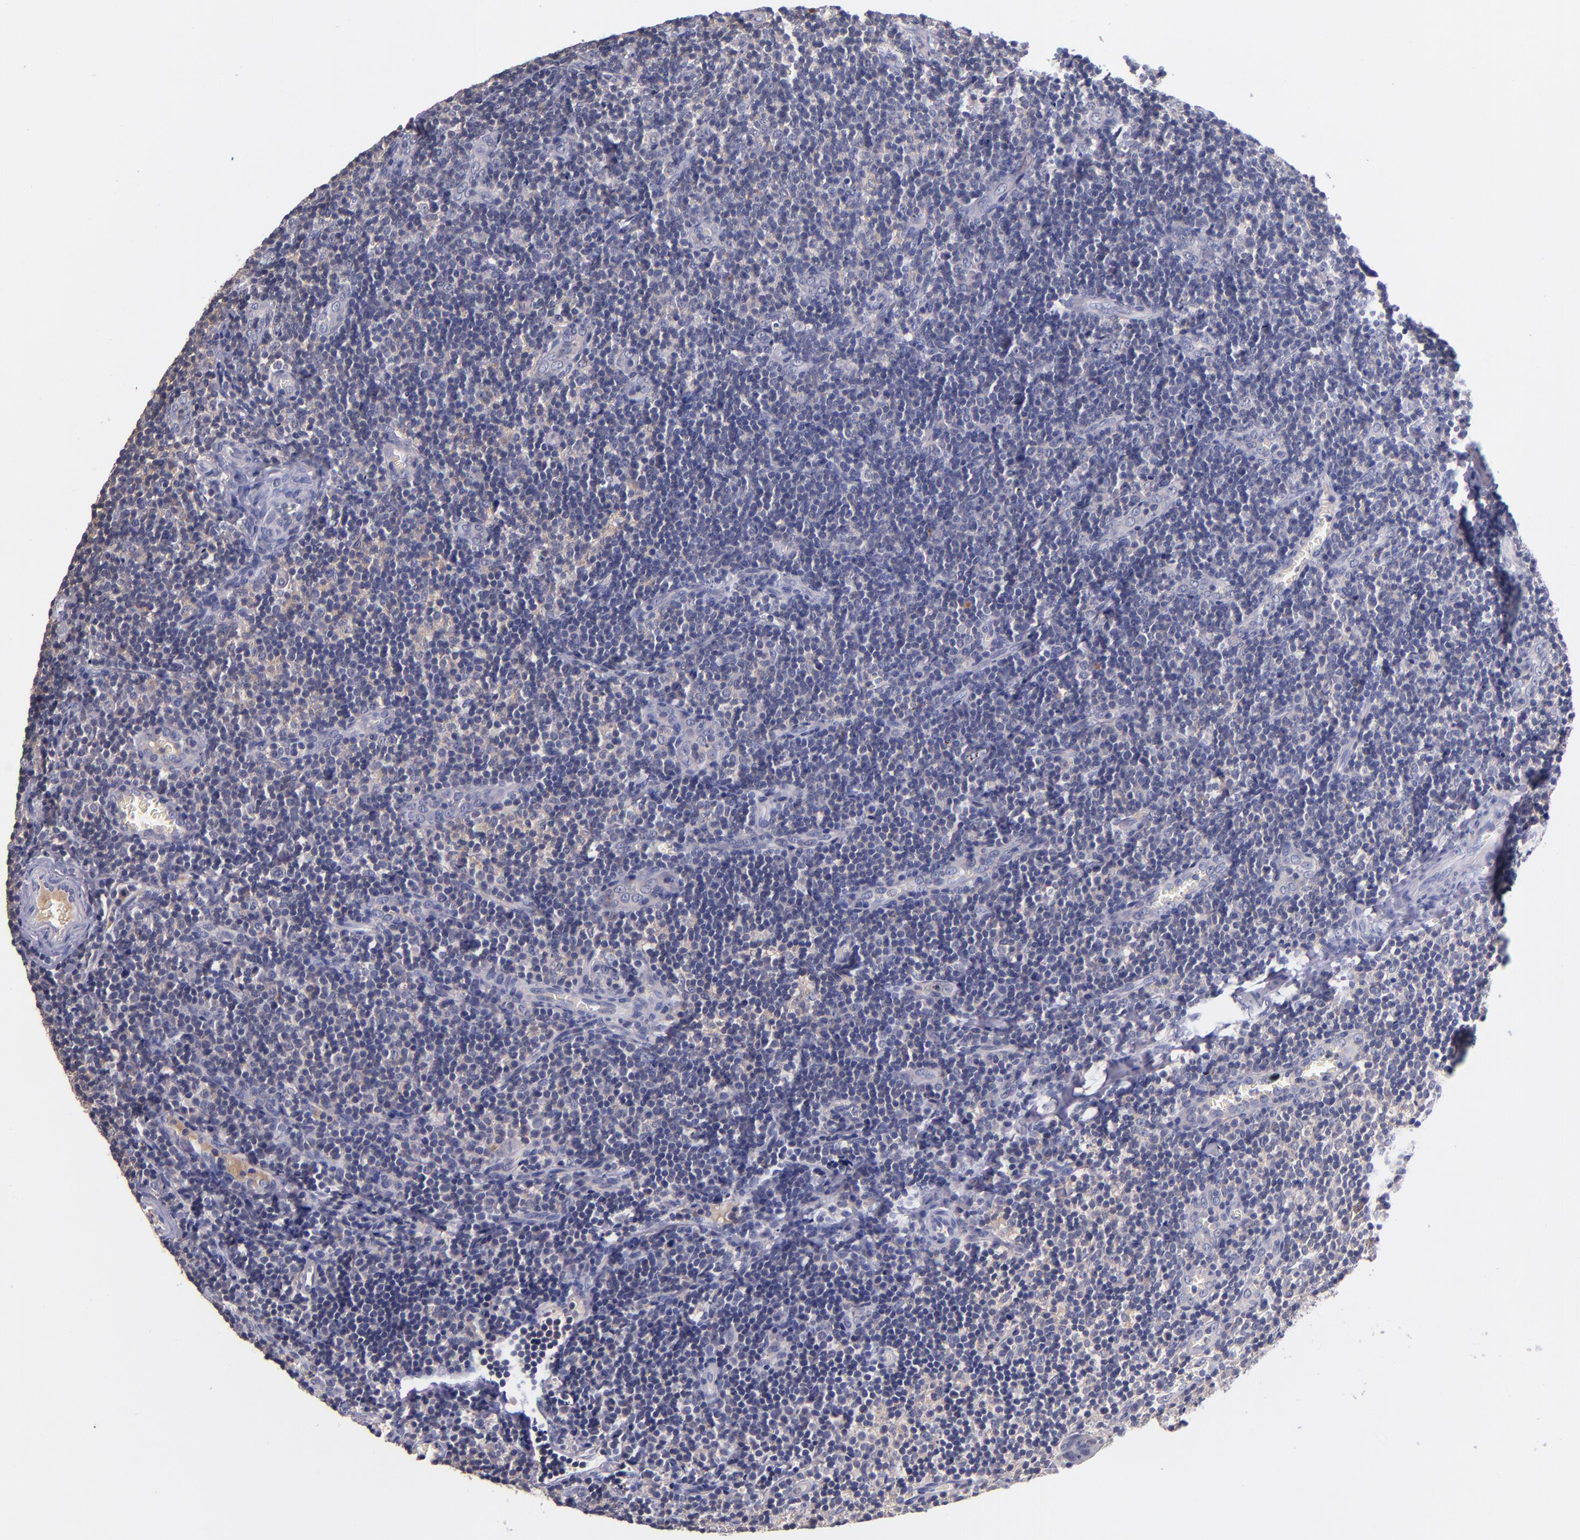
{"staining": {"intensity": "negative", "quantity": "none", "location": "none"}, "tissue": "tonsil", "cell_type": "Germinal center cells", "image_type": "normal", "snomed": [{"axis": "morphology", "description": "Normal tissue, NOS"}, {"axis": "topography", "description": "Tonsil"}], "caption": "This is an IHC histopathology image of benign human tonsil. There is no expression in germinal center cells.", "gene": "RBP4", "patient": {"sex": "male", "age": 20}}